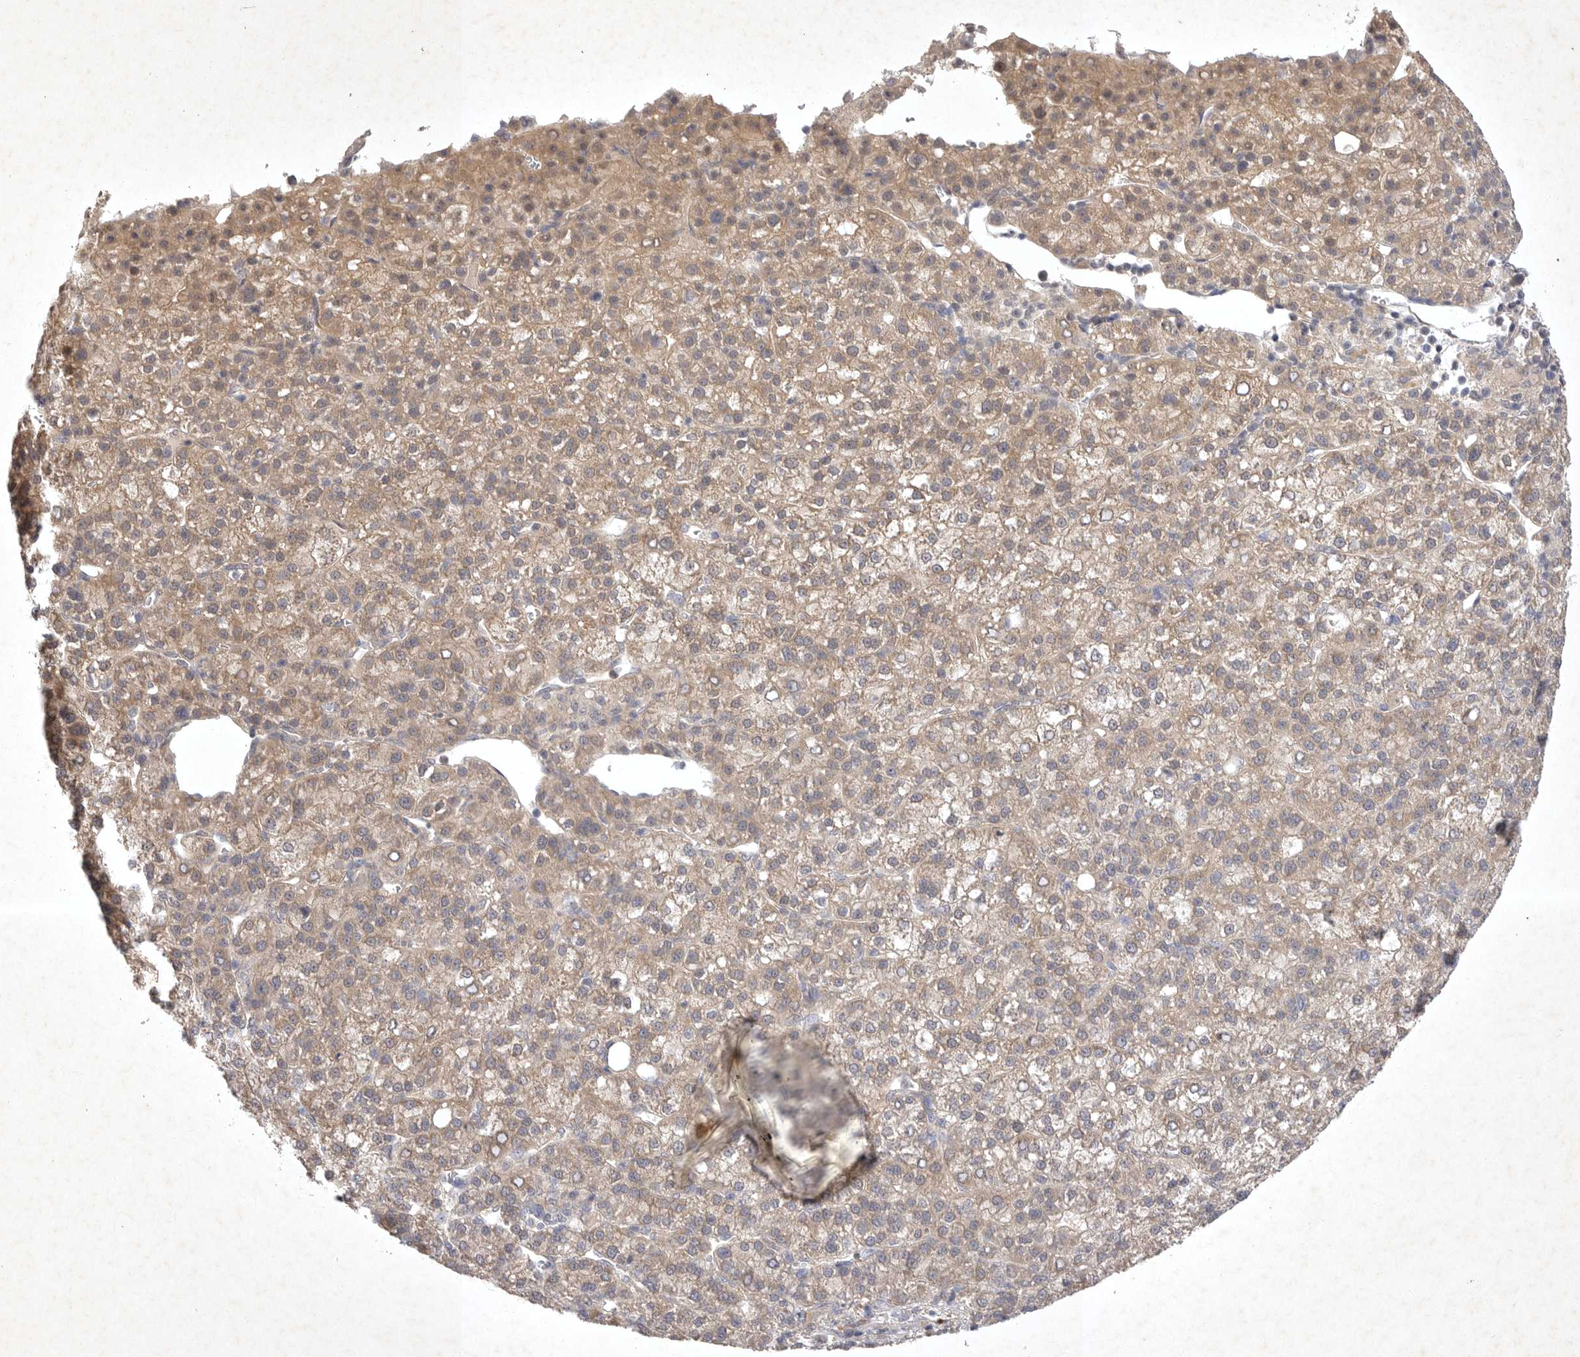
{"staining": {"intensity": "moderate", "quantity": ">75%", "location": "cytoplasmic/membranous"}, "tissue": "liver cancer", "cell_type": "Tumor cells", "image_type": "cancer", "snomed": [{"axis": "morphology", "description": "Carcinoma, Hepatocellular, NOS"}, {"axis": "topography", "description": "Liver"}], "caption": "IHC of human liver cancer (hepatocellular carcinoma) demonstrates medium levels of moderate cytoplasmic/membranous expression in about >75% of tumor cells. The staining was performed using DAB, with brown indicating positive protein expression. Nuclei are stained blue with hematoxylin.", "gene": "PTPDC1", "patient": {"sex": "female", "age": 58}}